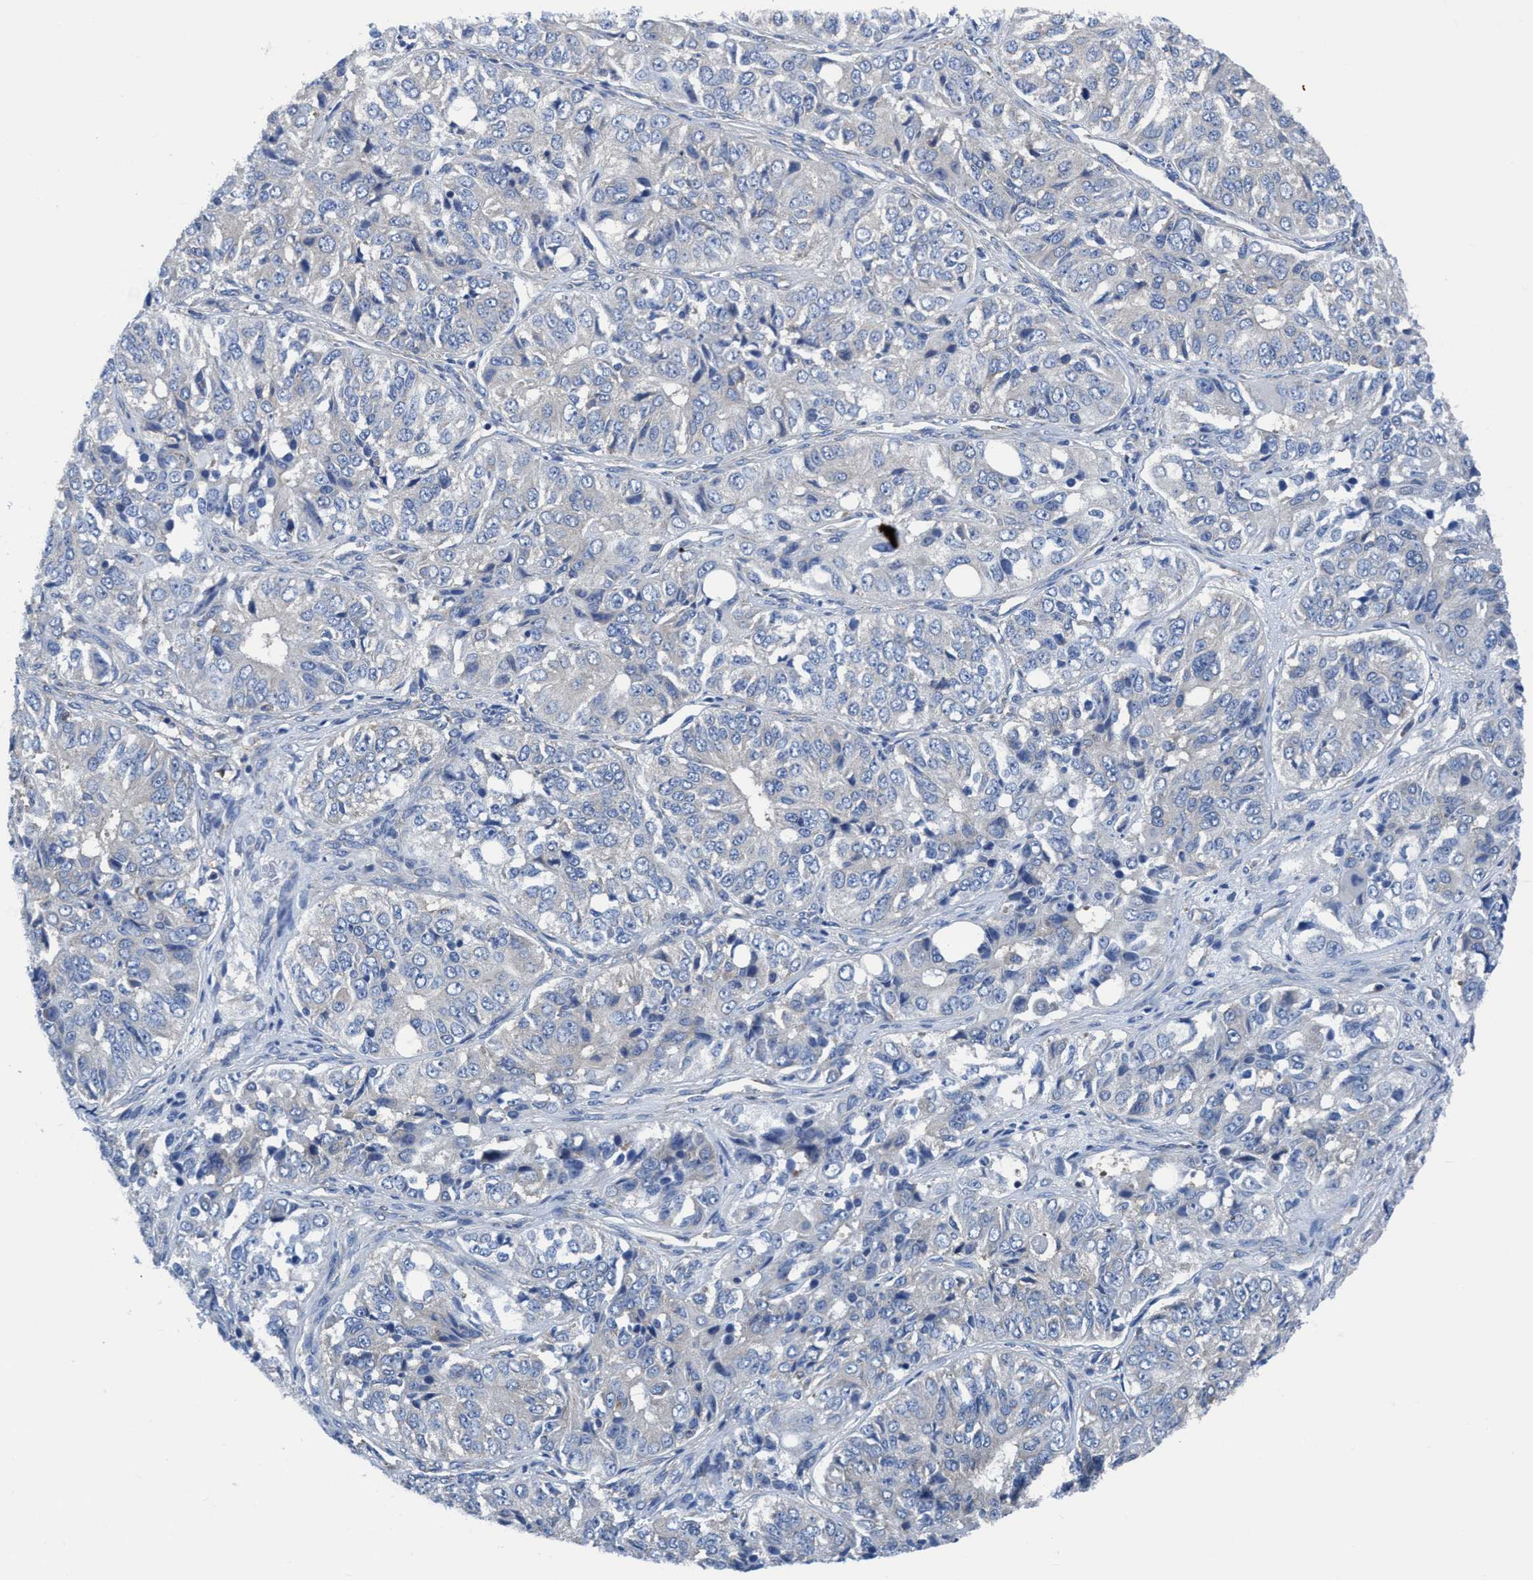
{"staining": {"intensity": "negative", "quantity": "none", "location": "none"}, "tissue": "ovarian cancer", "cell_type": "Tumor cells", "image_type": "cancer", "snomed": [{"axis": "morphology", "description": "Carcinoma, endometroid"}, {"axis": "topography", "description": "Ovary"}], "caption": "The IHC micrograph has no significant positivity in tumor cells of ovarian endometroid carcinoma tissue.", "gene": "NMT1", "patient": {"sex": "female", "age": 51}}